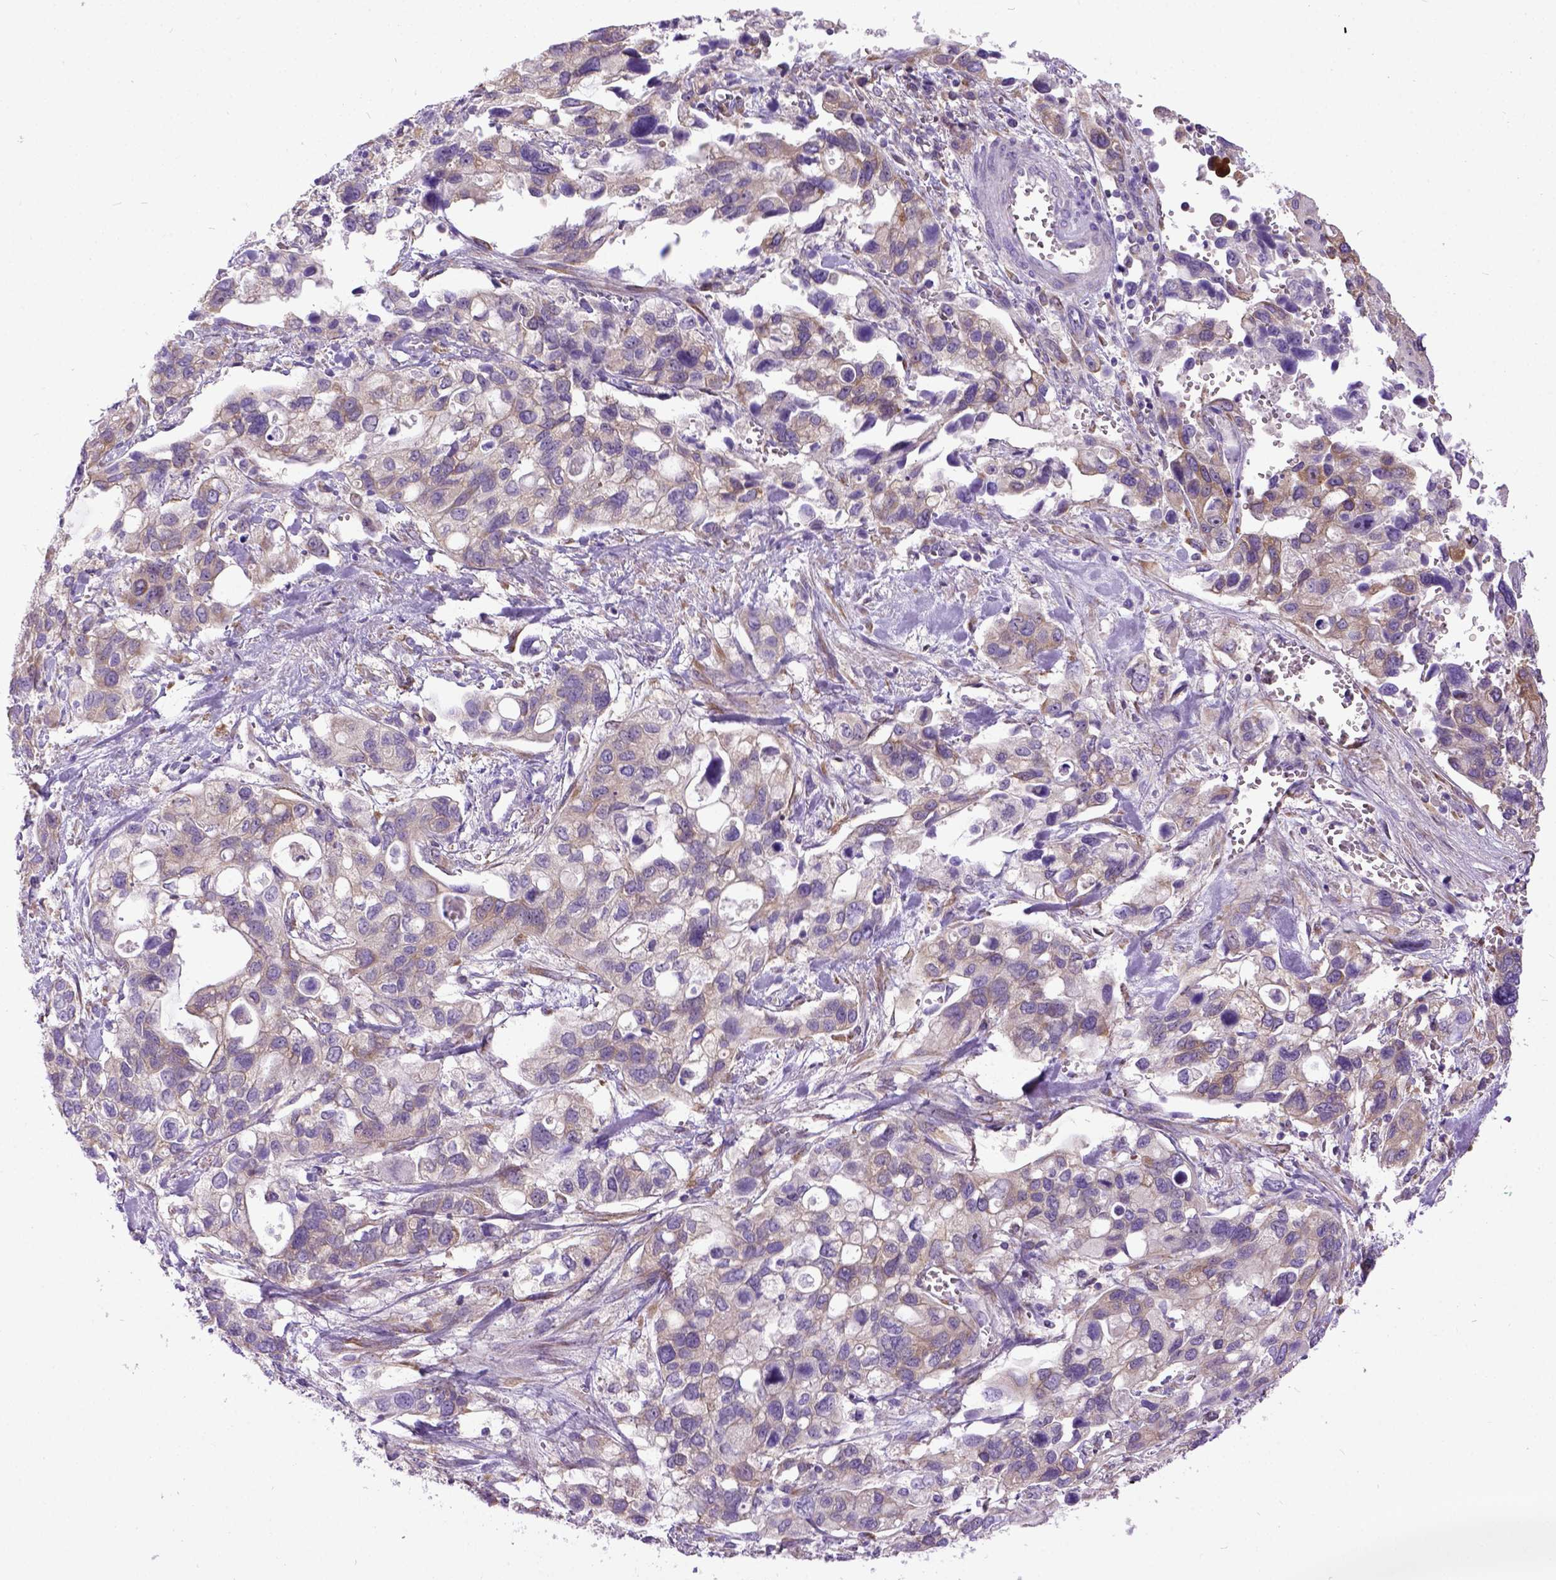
{"staining": {"intensity": "weak", "quantity": ">75%", "location": "cytoplasmic/membranous"}, "tissue": "stomach cancer", "cell_type": "Tumor cells", "image_type": "cancer", "snomed": [{"axis": "morphology", "description": "Adenocarcinoma, NOS"}, {"axis": "topography", "description": "Stomach, upper"}], "caption": "Protein staining displays weak cytoplasmic/membranous staining in about >75% of tumor cells in stomach cancer.", "gene": "NEK5", "patient": {"sex": "female", "age": 81}}